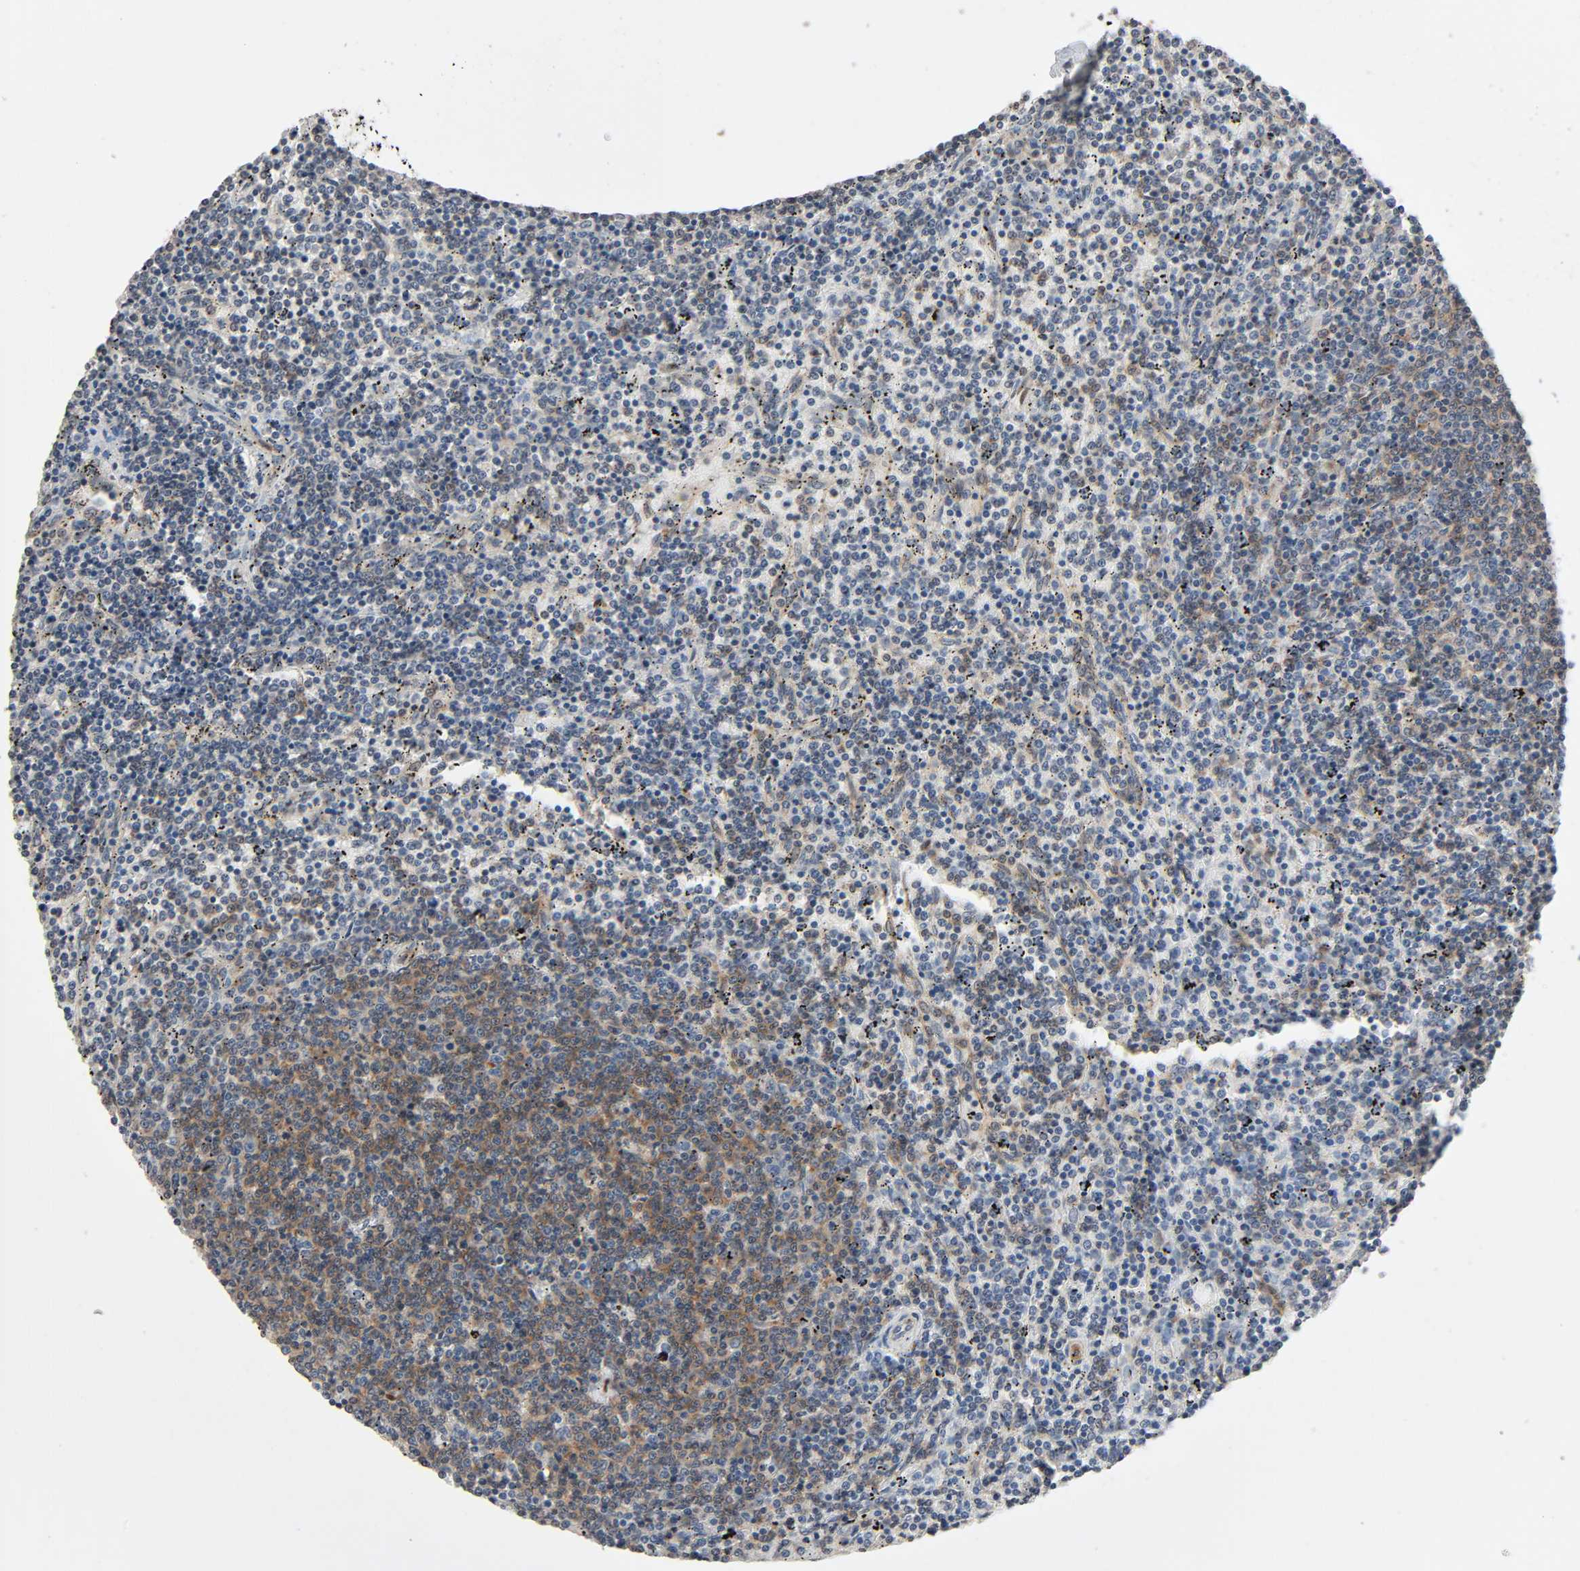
{"staining": {"intensity": "moderate", "quantity": "25%-75%", "location": "cytoplasmic/membranous"}, "tissue": "lymphoma", "cell_type": "Tumor cells", "image_type": "cancer", "snomed": [{"axis": "morphology", "description": "Malignant lymphoma, non-Hodgkin's type, Low grade"}, {"axis": "topography", "description": "Spleen"}], "caption": "Immunohistochemical staining of low-grade malignant lymphoma, non-Hodgkin's type displays moderate cytoplasmic/membranous protein staining in approximately 25%-75% of tumor cells. (Stains: DAB in brown, nuclei in blue, Microscopy: brightfield microscopy at high magnification).", "gene": "PTK2", "patient": {"sex": "female", "age": 50}}